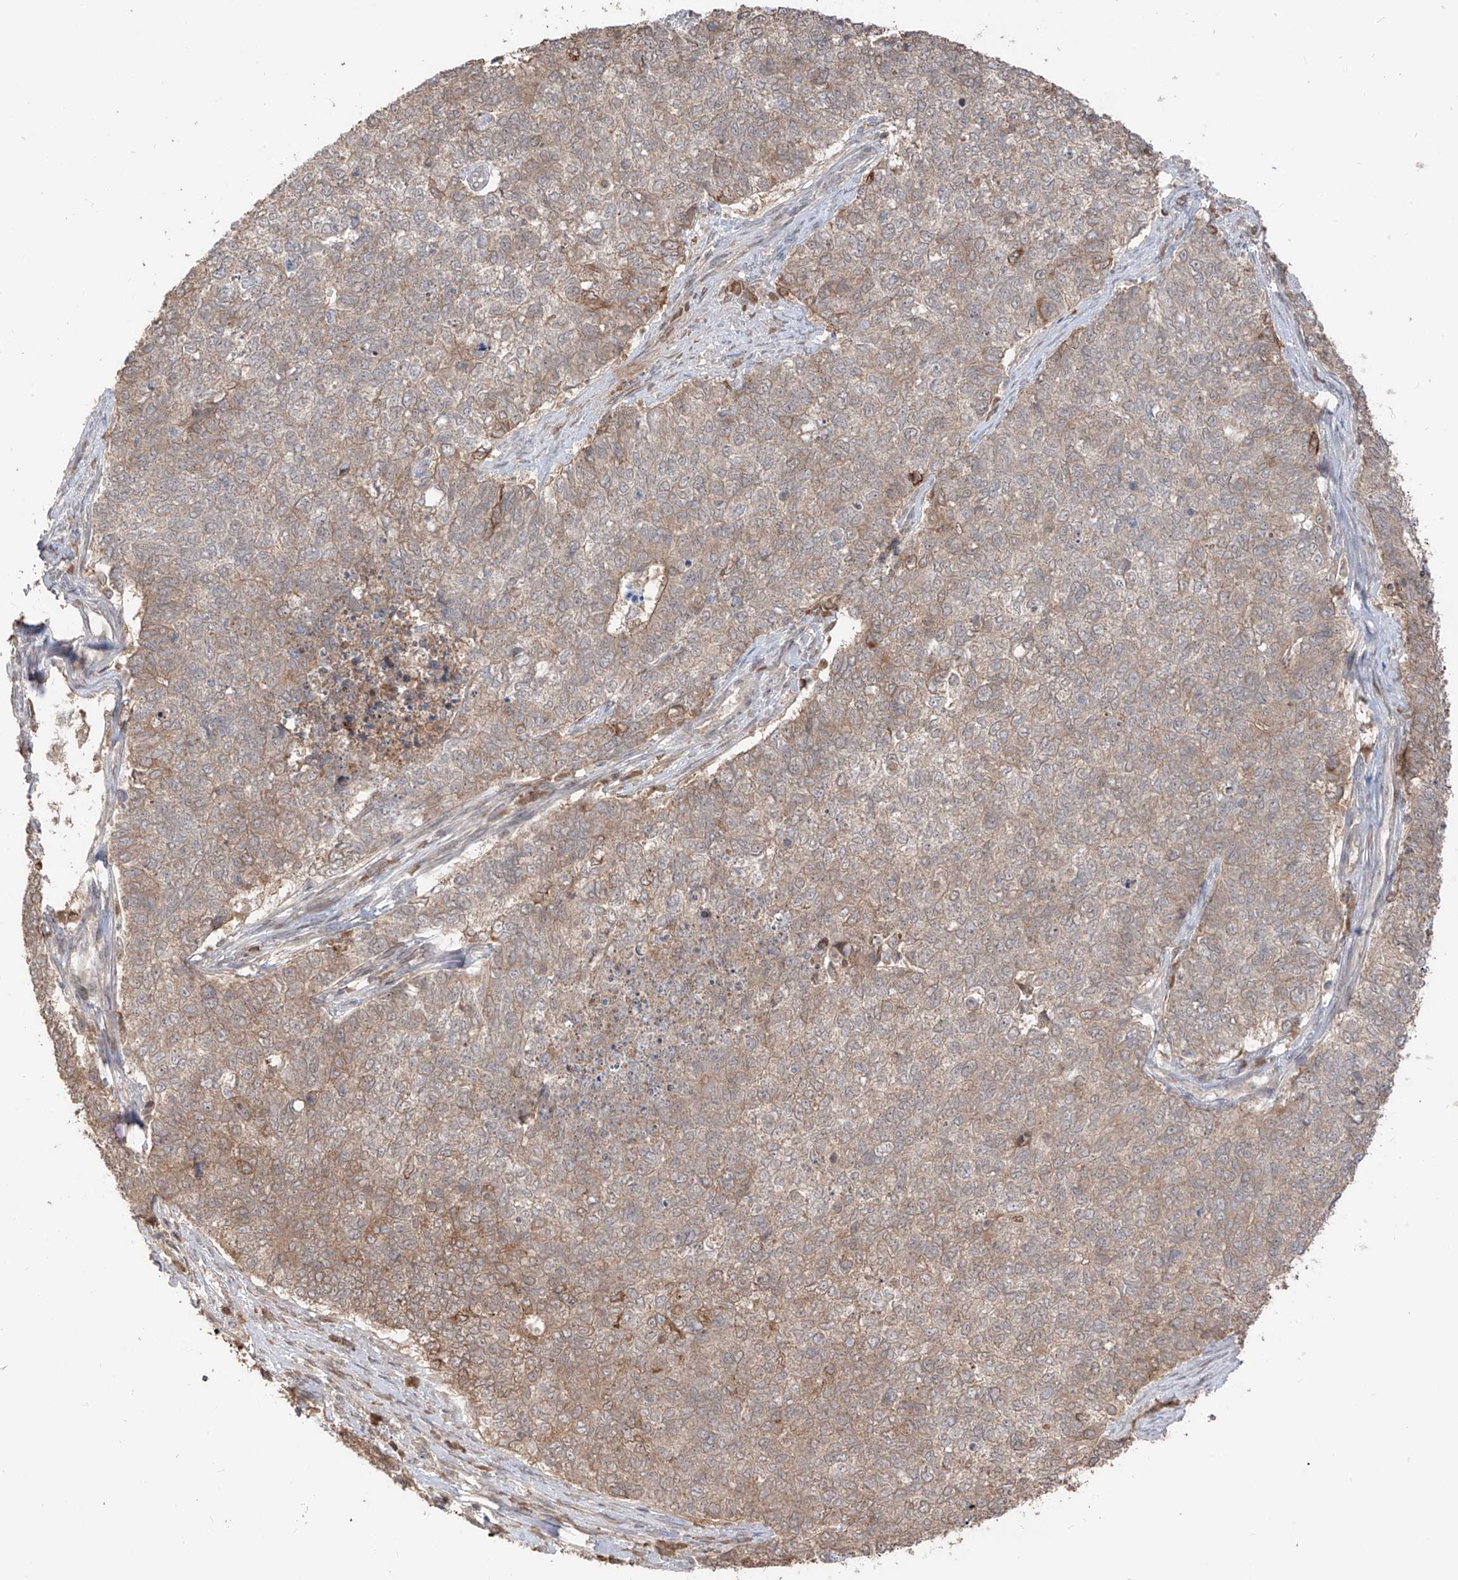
{"staining": {"intensity": "weak", "quantity": ">75%", "location": "cytoplasmic/membranous"}, "tissue": "cervical cancer", "cell_type": "Tumor cells", "image_type": "cancer", "snomed": [{"axis": "morphology", "description": "Squamous cell carcinoma, NOS"}, {"axis": "topography", "description": "Cervix"}], "caption": "Immunohistochemistry of cervical cancer shows low levels of weak cytoplasmic/membranous positivity in about >75% of tumor cells. (DAB (3,3'-diaminobenzidine) IHC, brown staining for protein, blue staining for nuclei).", "gene": "COLGALT2", "patient": {"sex": "female", "age": 63}}